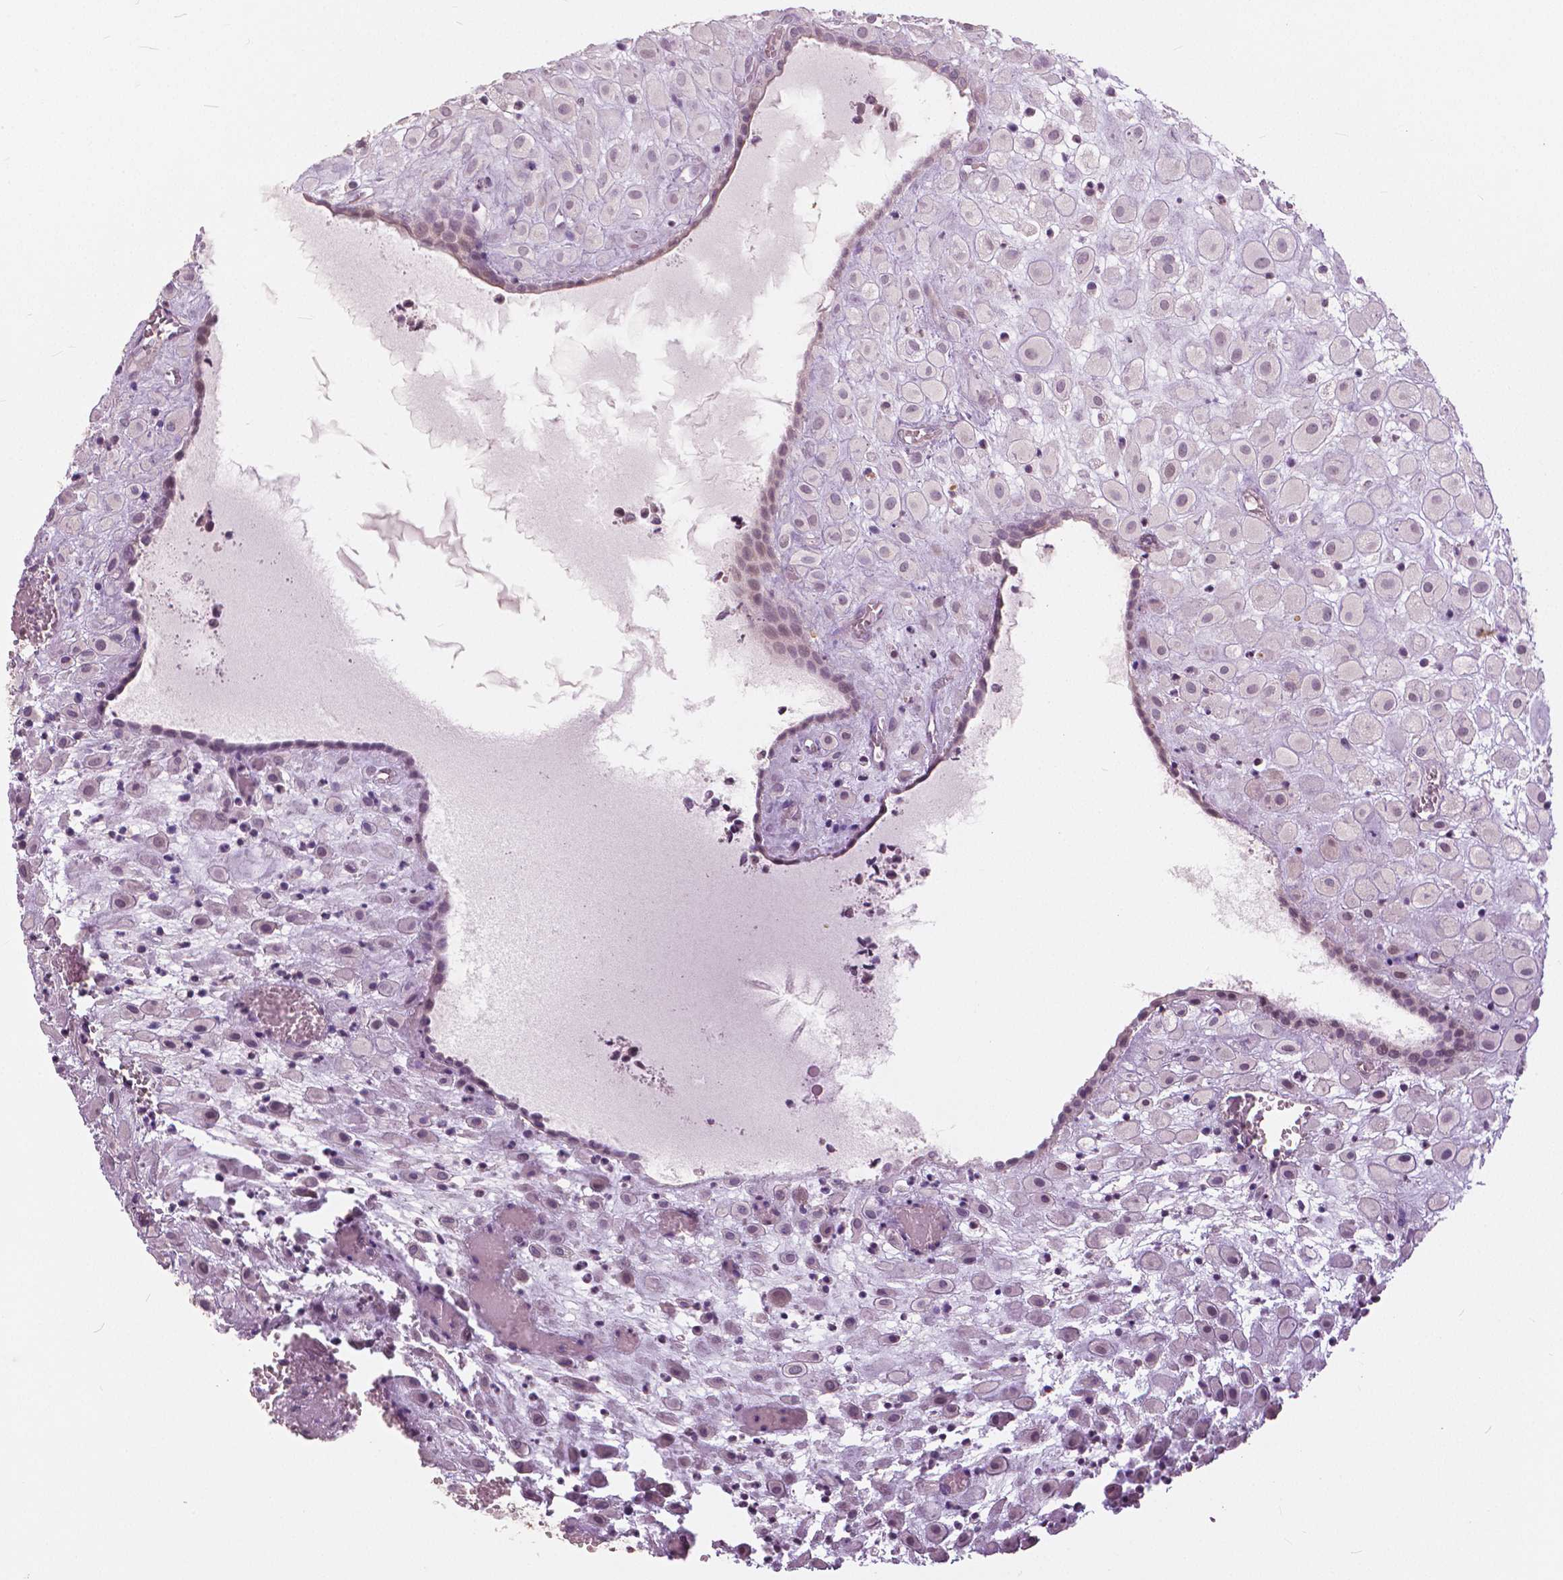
{"staining": {"intensity": "negative", "quantity": "none", "location": "none"}, "tissue": "placenta", "cell_type": "Decidual cells", "image_type": "normal", "snomed": [{"axis": "morphology", "description": "Normal tissue, NOS"}, {"axis": "topography", "description": "Placenta"}], "caption": "An image of human placenta is negative for staining in decidual cells. (Immunohistochemistry (ihc), brightfield microscopy, high magnification).", "gene": "NANOG", "patient": {"sex": "female", "age": 24}}